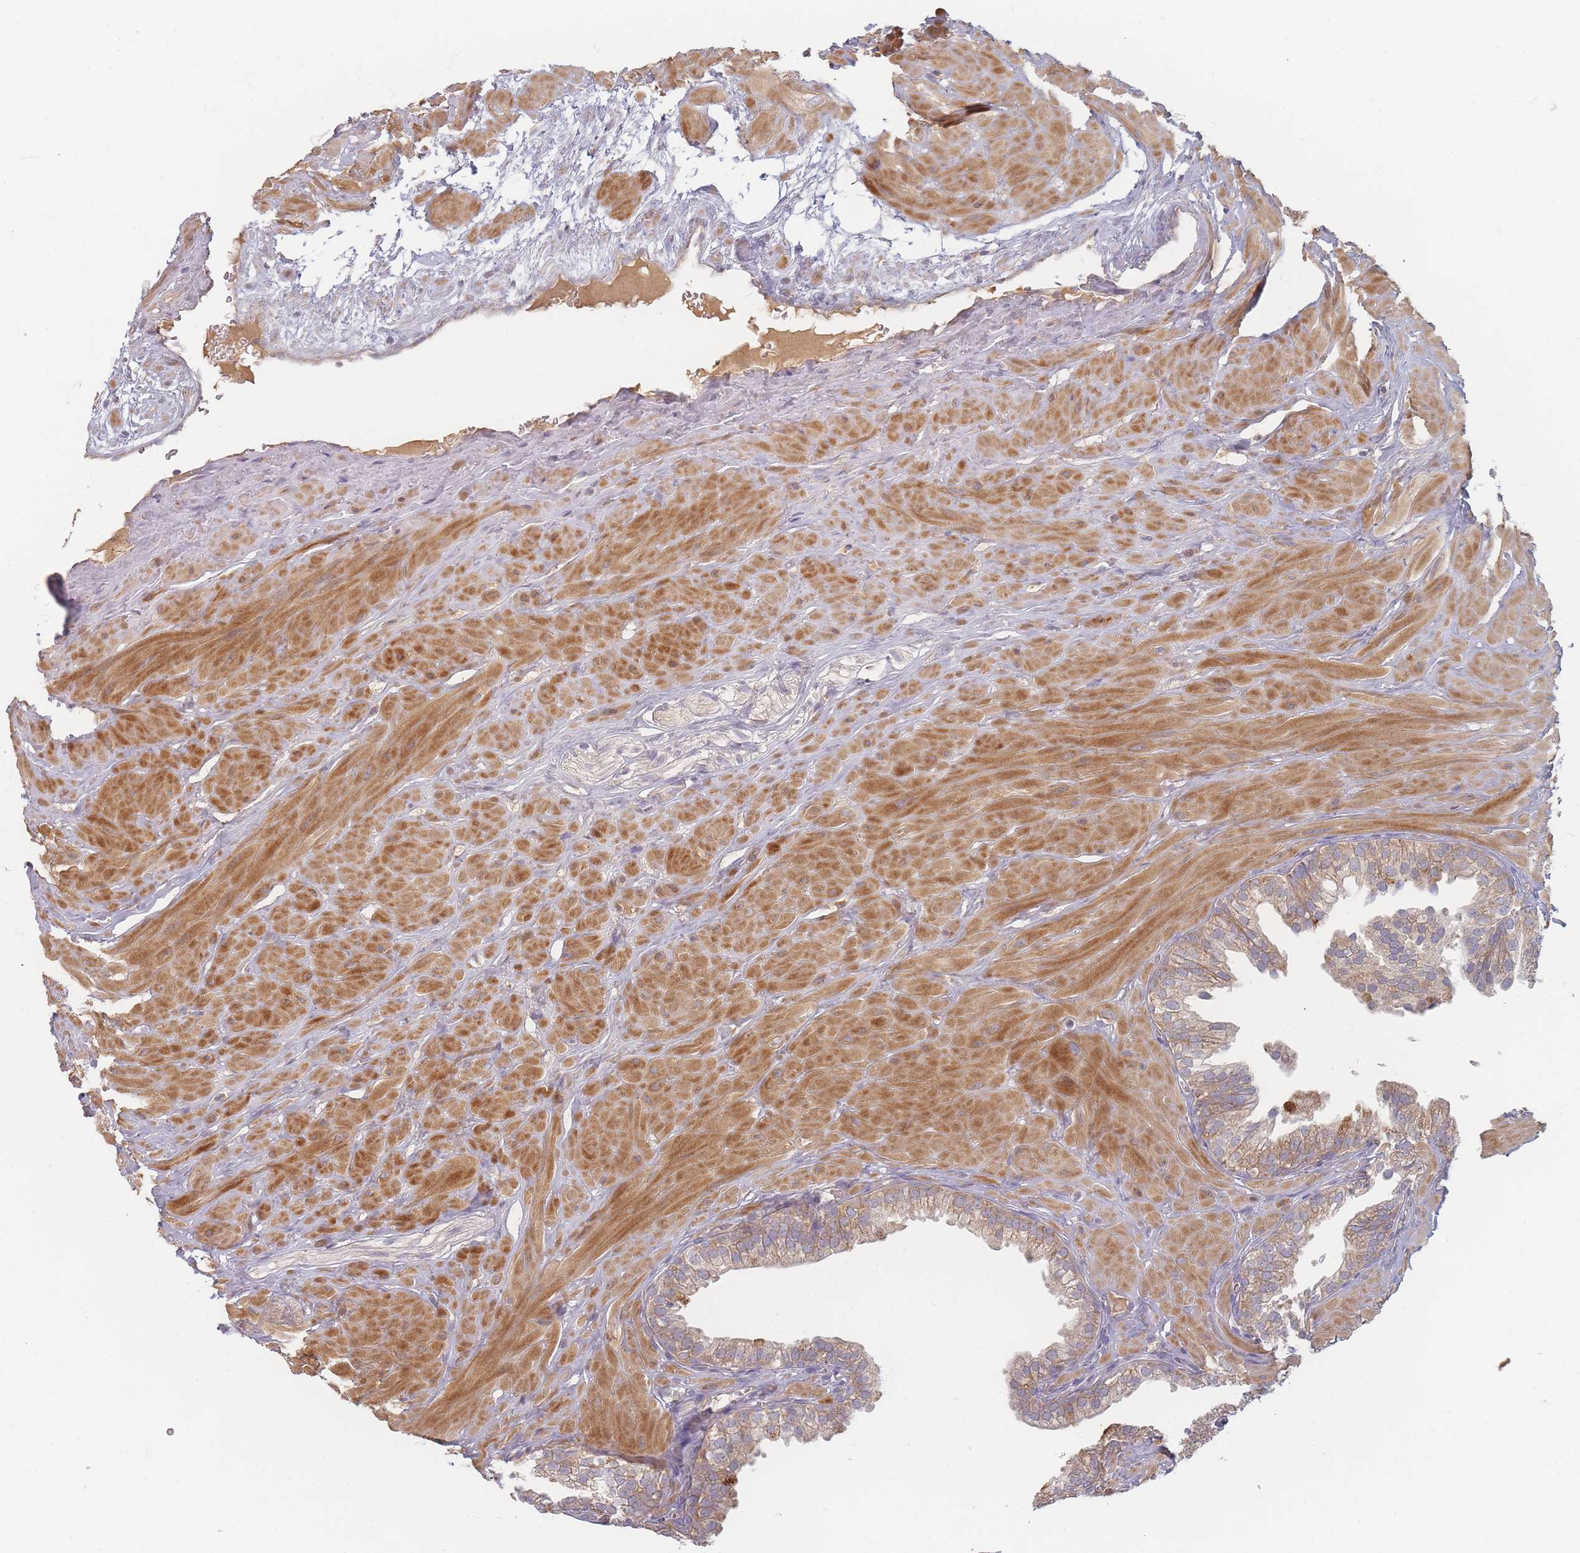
{"staining": {"intensity": "moderate", "quantity": "25%-75%", "location": "cytoplasmic/membranous"}, "tissue": "prostate", "cell_type": "Glandular cells", "image_type": "normal", "snomed": [{"axis": "morphology", "description": "Normal tissue, NOS"}, {"axis": "topography", "description": "Prostate"}, {"axis": "topography", "description": "Peripheral nerve tissue"}], "caption": "Protein expression analysis of unremarkable human prostate reveals moderate cytoplasmic/membranous expression in about 25%-75% of glandular cells. The protein is shown in brown color, while the nuclei are stained blue.", "gene": "SLC35F3", "patient": {"sex": "male", "age": 55}}